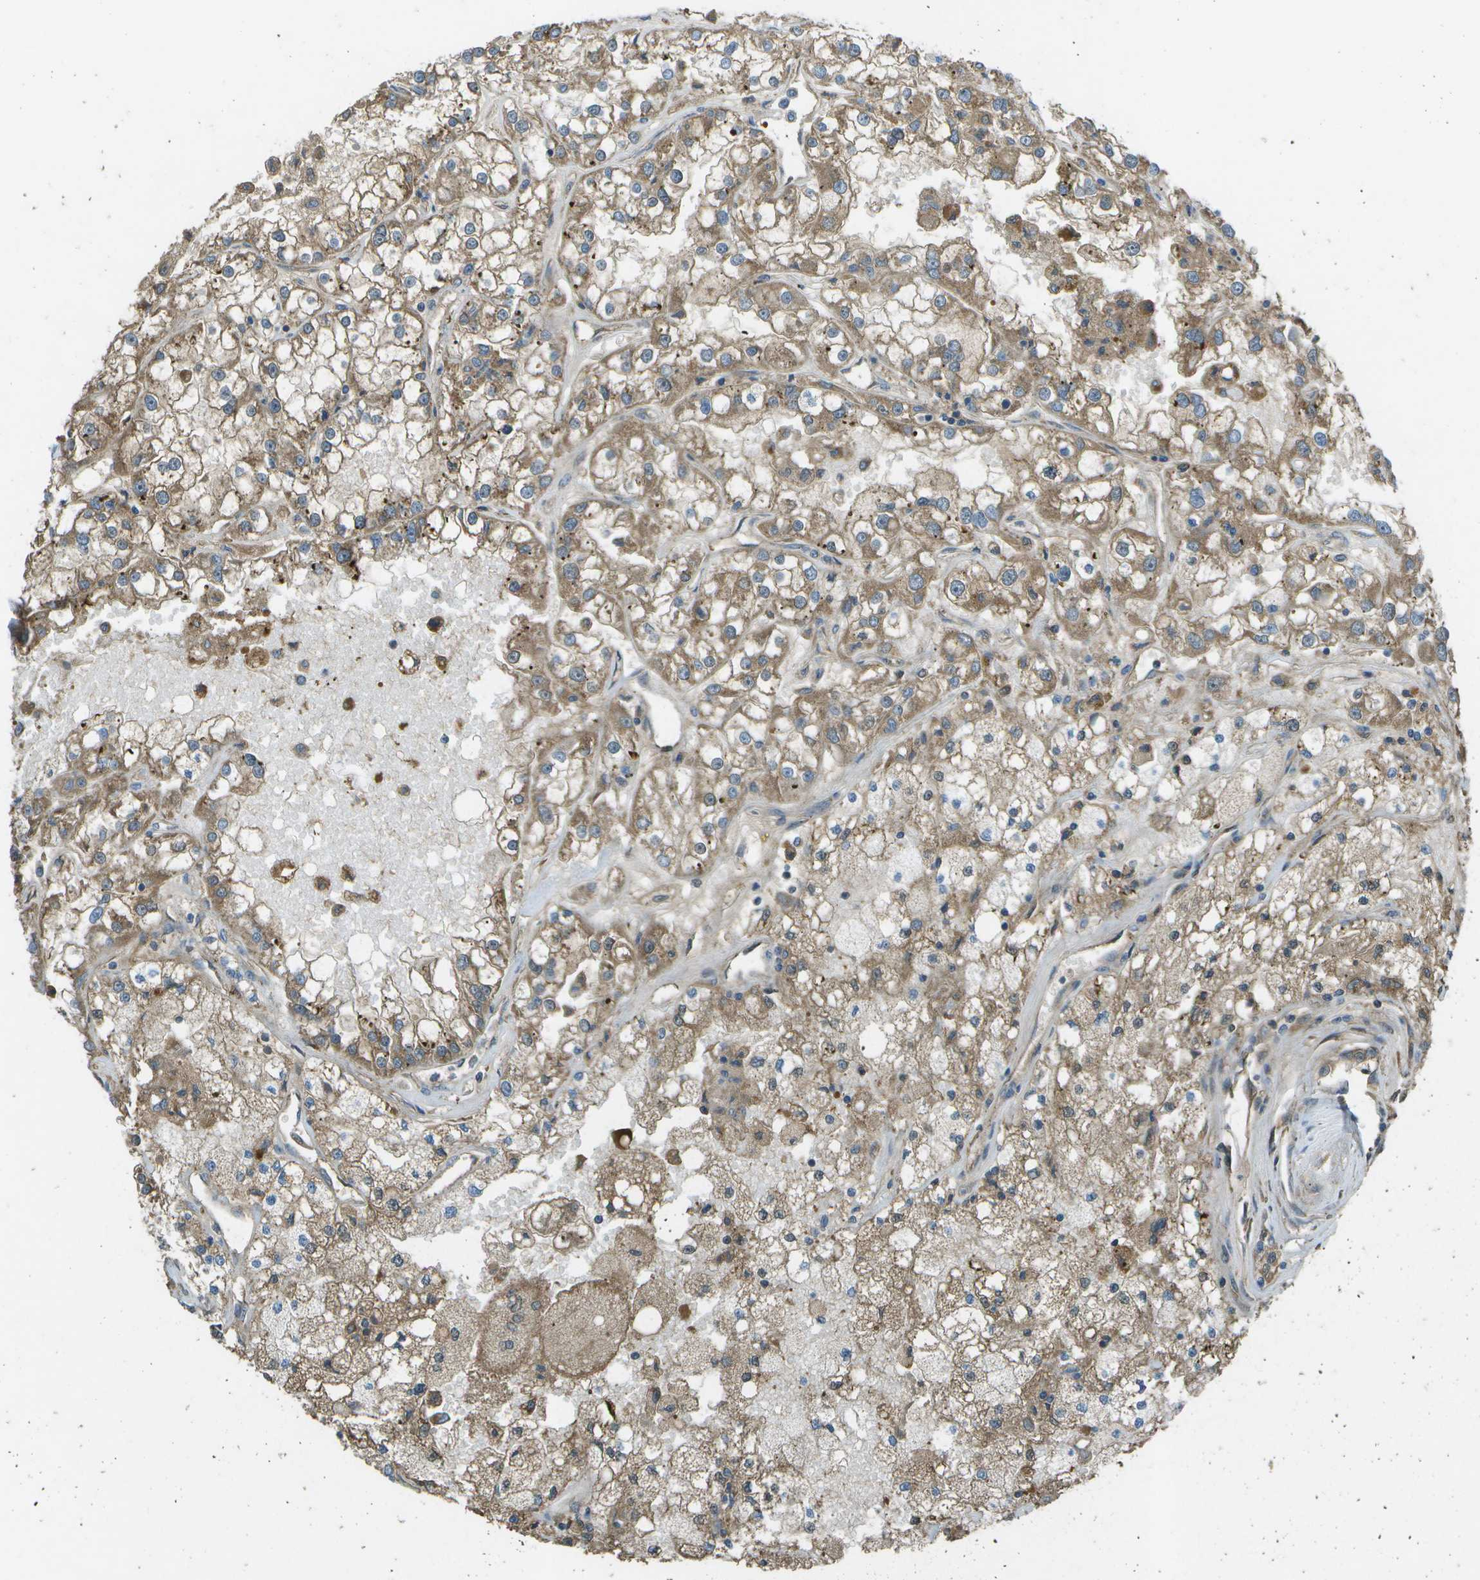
{"staining": {"intensity": "moderate", "quantity": ">75%", "location": "cytoplasmic/membranous"}, "tissue": "renal cancer", "cell_type": "Tumor cells", "image_type": "cancer", "snomed": [{"axis": "morphology", "description": "Adenocarcinoma, NOS"}, {"axis": "topography", "description": "Kidney"}], "caption": "High-power microscopy captured an immunohistochemistry (IHC) photomicrograph of renal cancer (adenocarcinoma), revealing moderate cytoplasmic/membranous expression in about >75% of tumor cells.", "gene": "PXYLP1", "patient": {"sex": "female", "age": 52}}